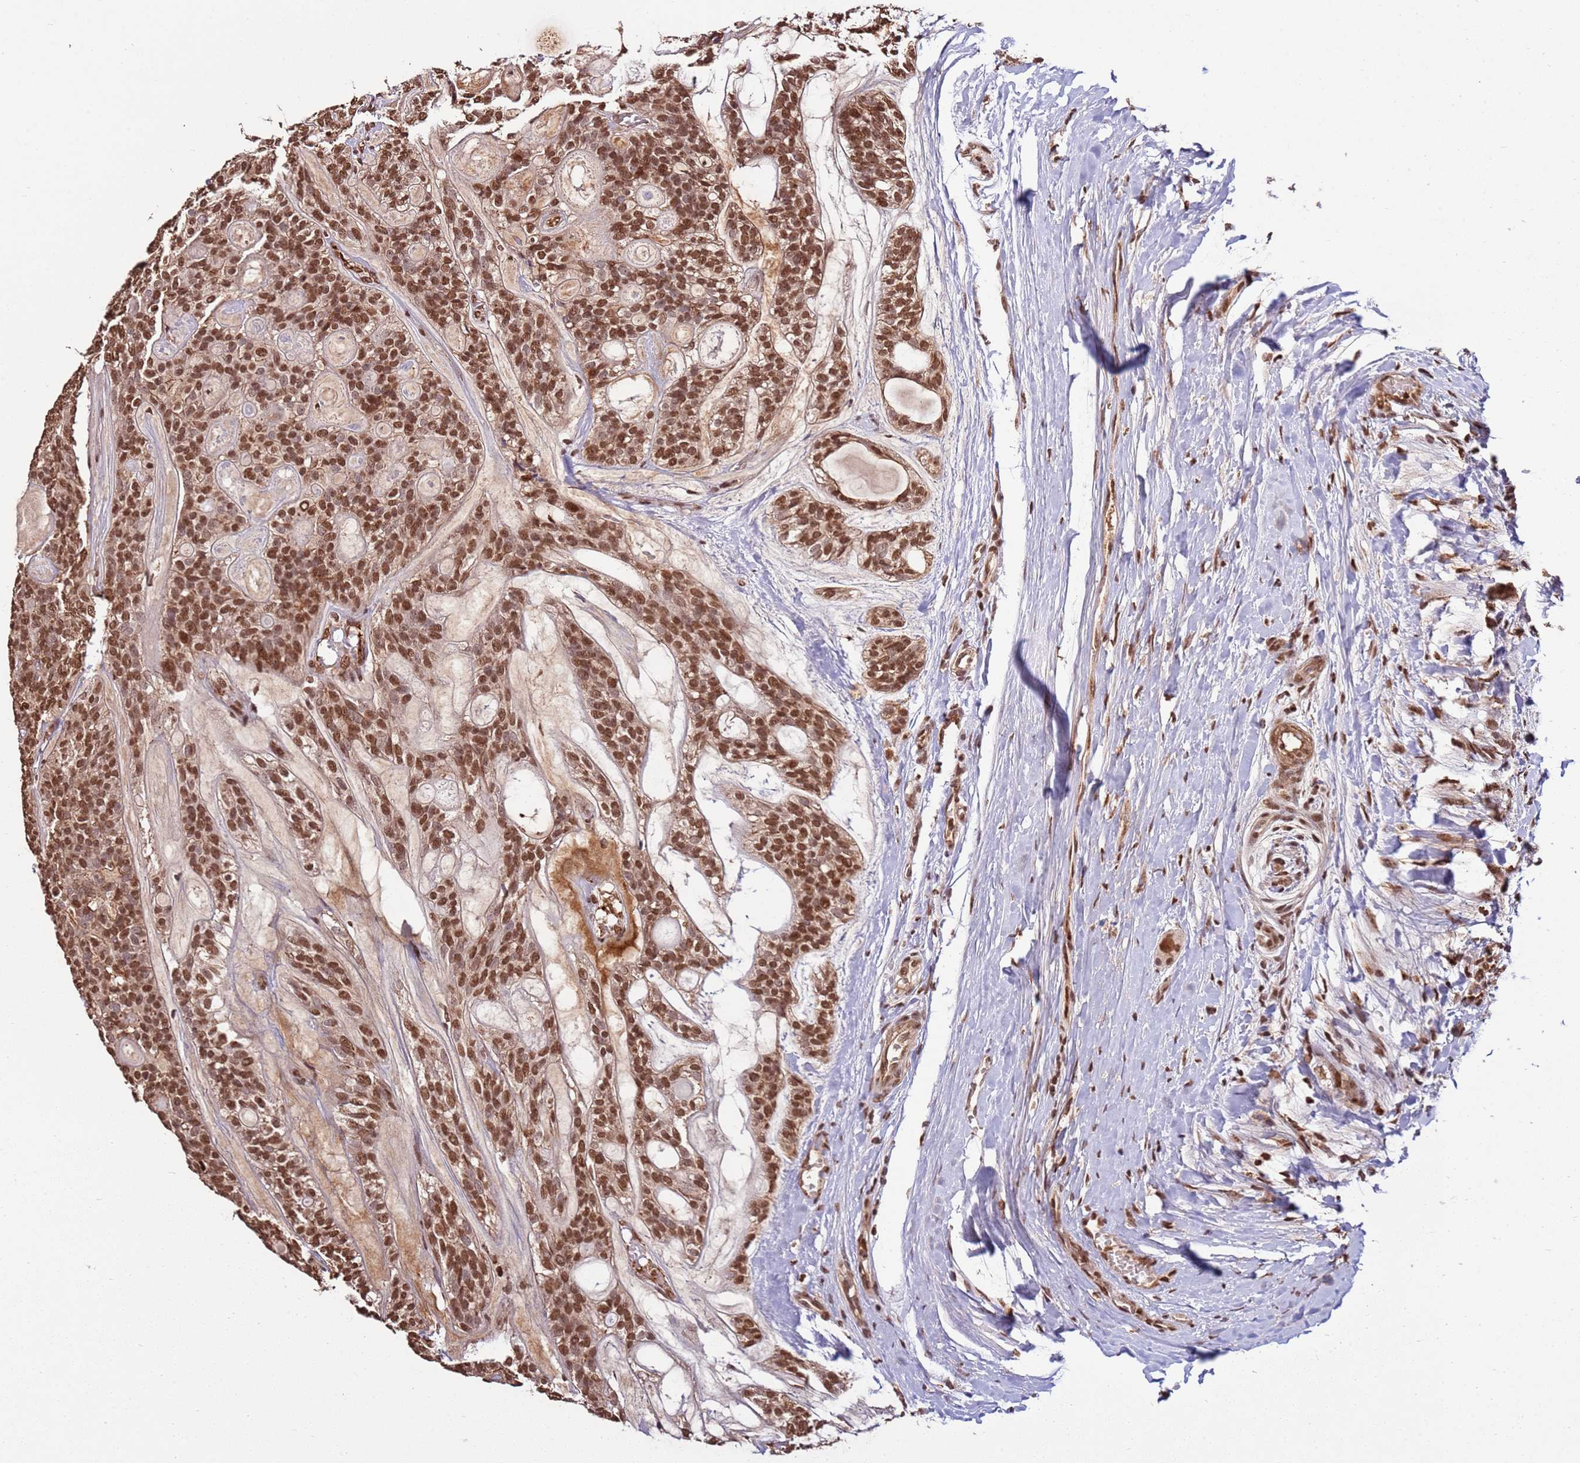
{"staining": {"intensity": "moderate", "quantity": ">75%", "location": "nuclear"}, "tissue": "head and neck cancer", "cell_type": "Tumor cells", "image_type": "cancer", "snomed": [{"axis": "morphology", "description": "Adenocarcinoma, NOS"}, {"axis": "topography", "description": "Head-Neck"}], "caption": "Head and neck cancer stained with immunohistochemistry (IHC) demonstrates moderate nuclear staining in approximately >75% of tumor cells. (DAB (3,3'-diaminobenzidine) IHC, brown staining for protein, blue staining for nuclei).", "gene": "ZBTB12", "patient": {"sex": "male", "age": 66}}